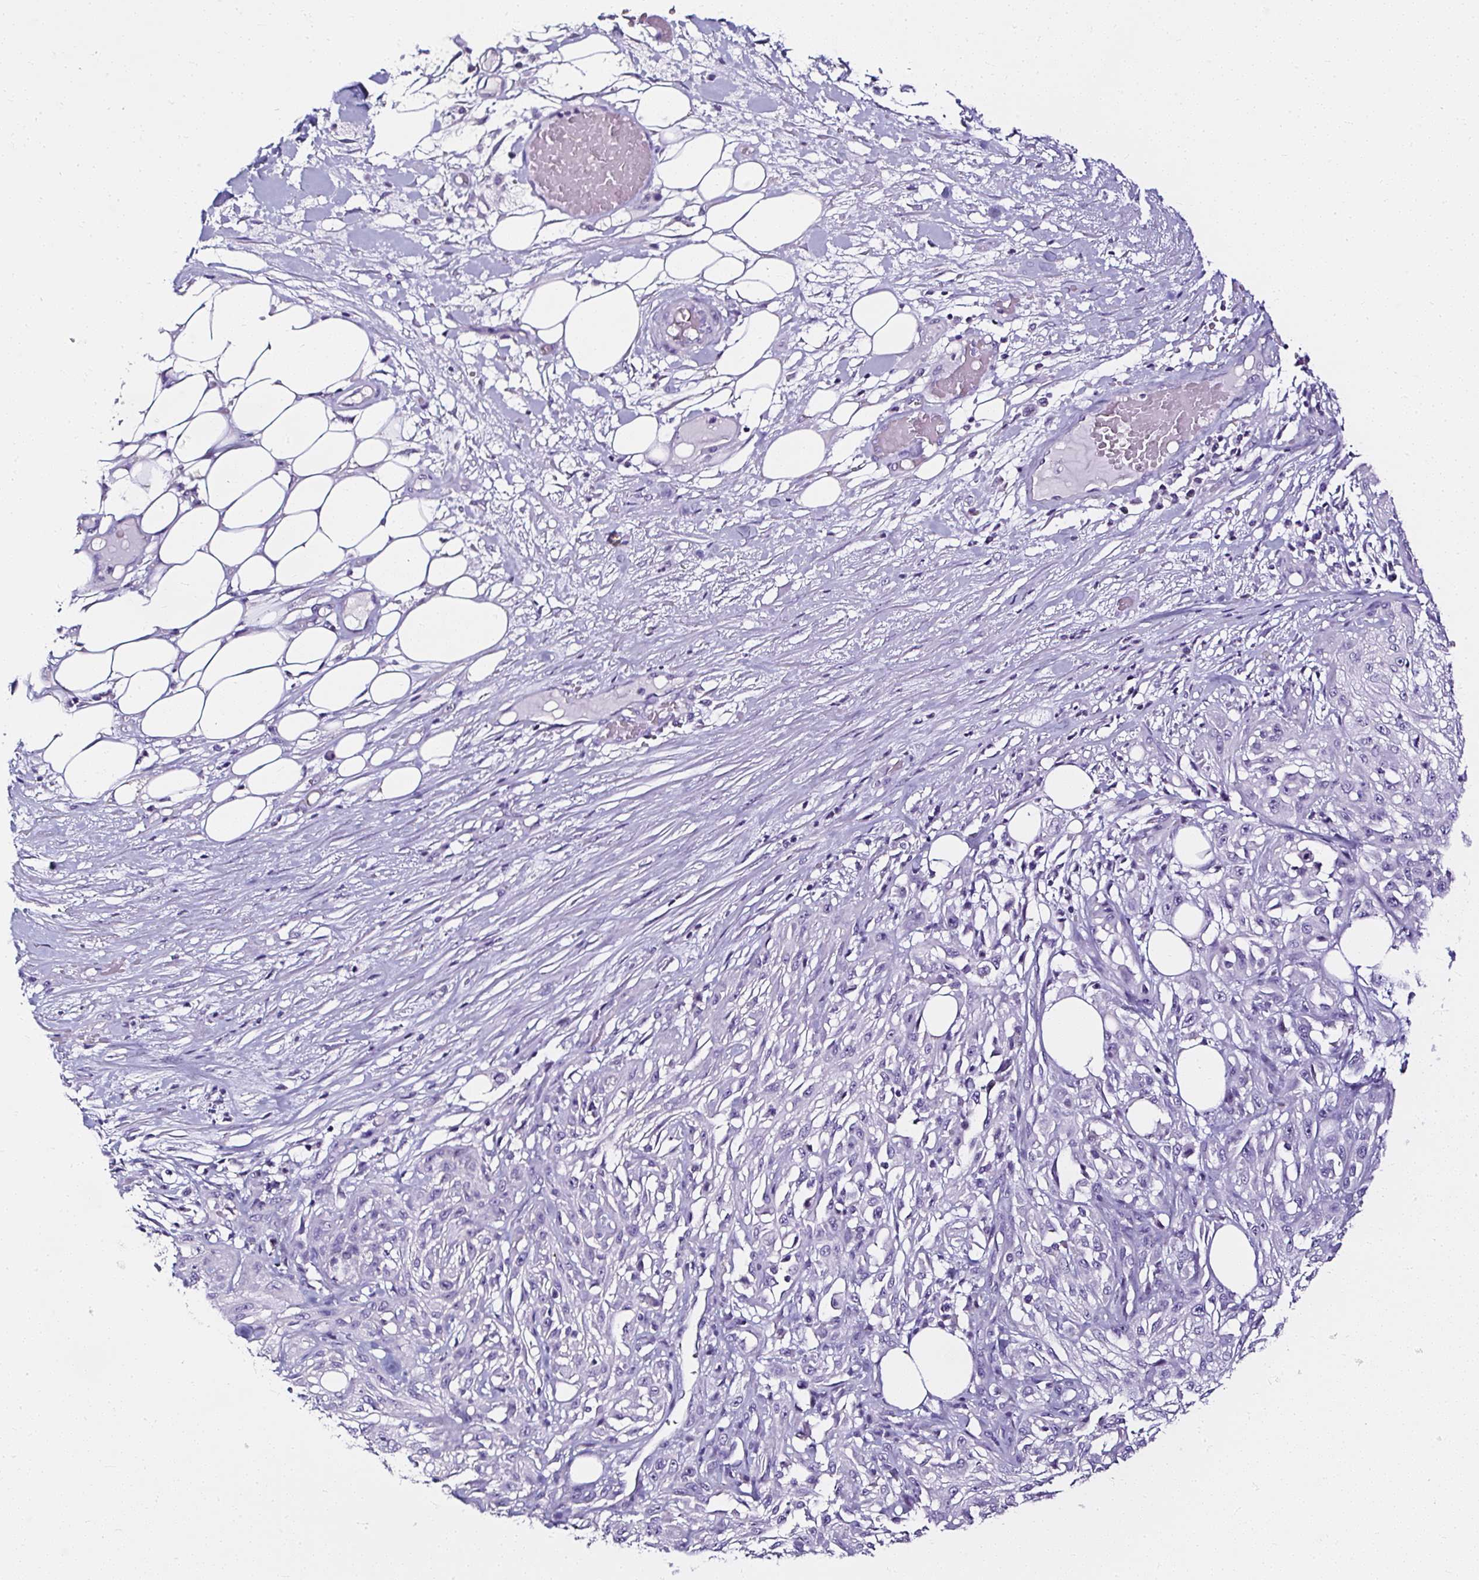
{"staining": {"intensity": "negative", "quantity": "none", "location": "none"}, "tissue": "skin cancer", "cell_type": "Tumor cells", "image_type": "cancer", "snomed": [{"axis": "morphology", "description": "Squamous cell carcinoma, NOS"}, {"axis": "morphology", "description": "Squamous cell carcinoma, metastatic, NOS"}, {"axis": "topography", "description": "Skin"}, {"axis": "topography", "description": "Lymph node"}], "caption": "A photomicrograph of skin squamous cell carcinoma stained for a protein shows no brown staining in tumor cells.", "gene": "ATP2A1", "patient": {"sex": "male", "age": 75}}